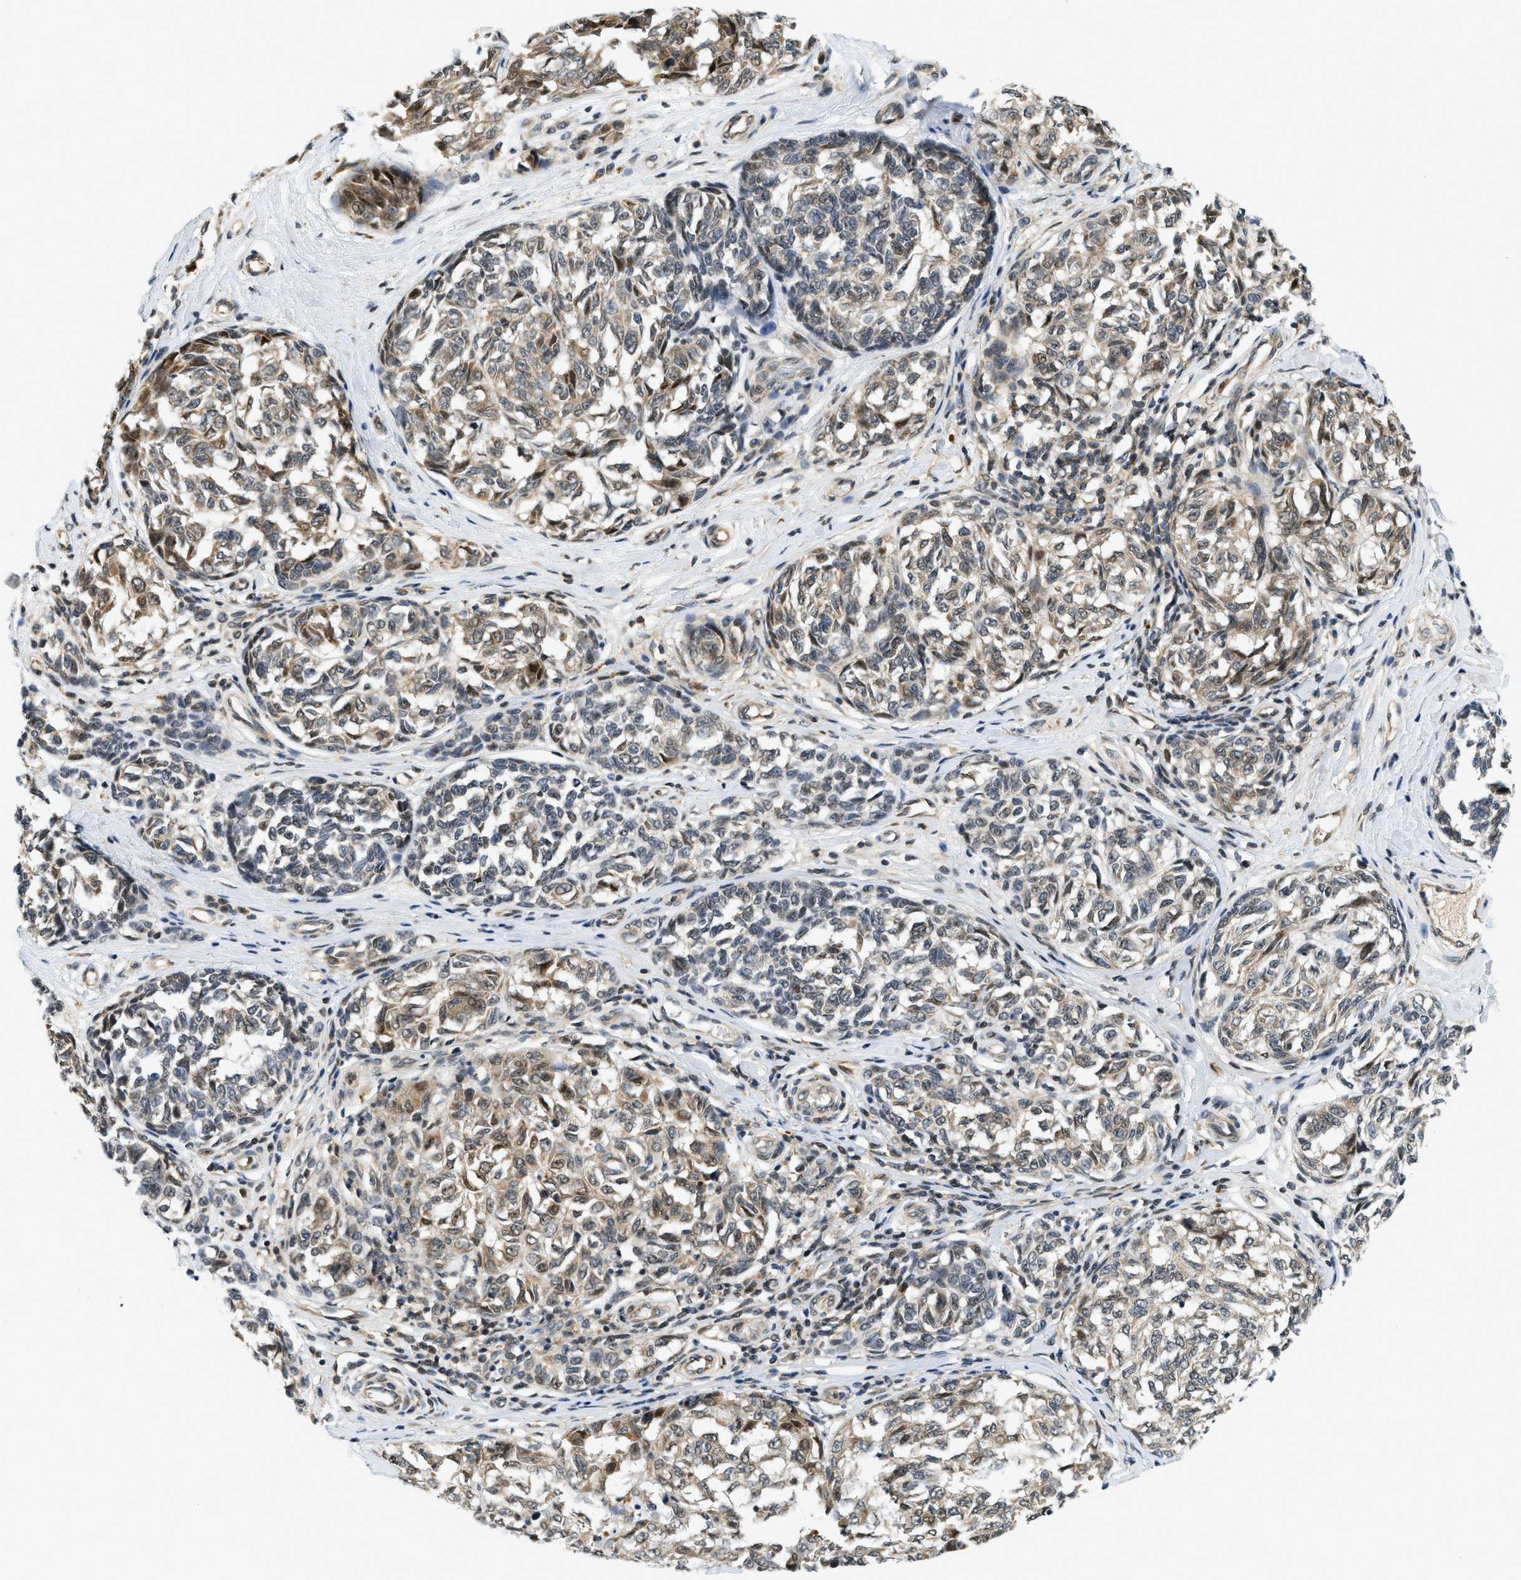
{"staining": {"intensity": "moderate", "quantity": "25%-75%", "location": "cytoplasmic/membranous,nuclear"}, "tissue": "melanoma", "cell_type": "Tumor cells", "image_type": "cancer", "snomed": [{"axis": "morphology", "description": "Malignant melanoma, NOS"}, {"axis": "topography", "description": "Skin"}], "caption": "Malignant melanoma tissue displays moderate cytoplasmic/membranous and nuclear expression in approximately 25%-75% of tumor cells", "gene": "KMT2A", "patient": {"sex": "female", "age": 64}}